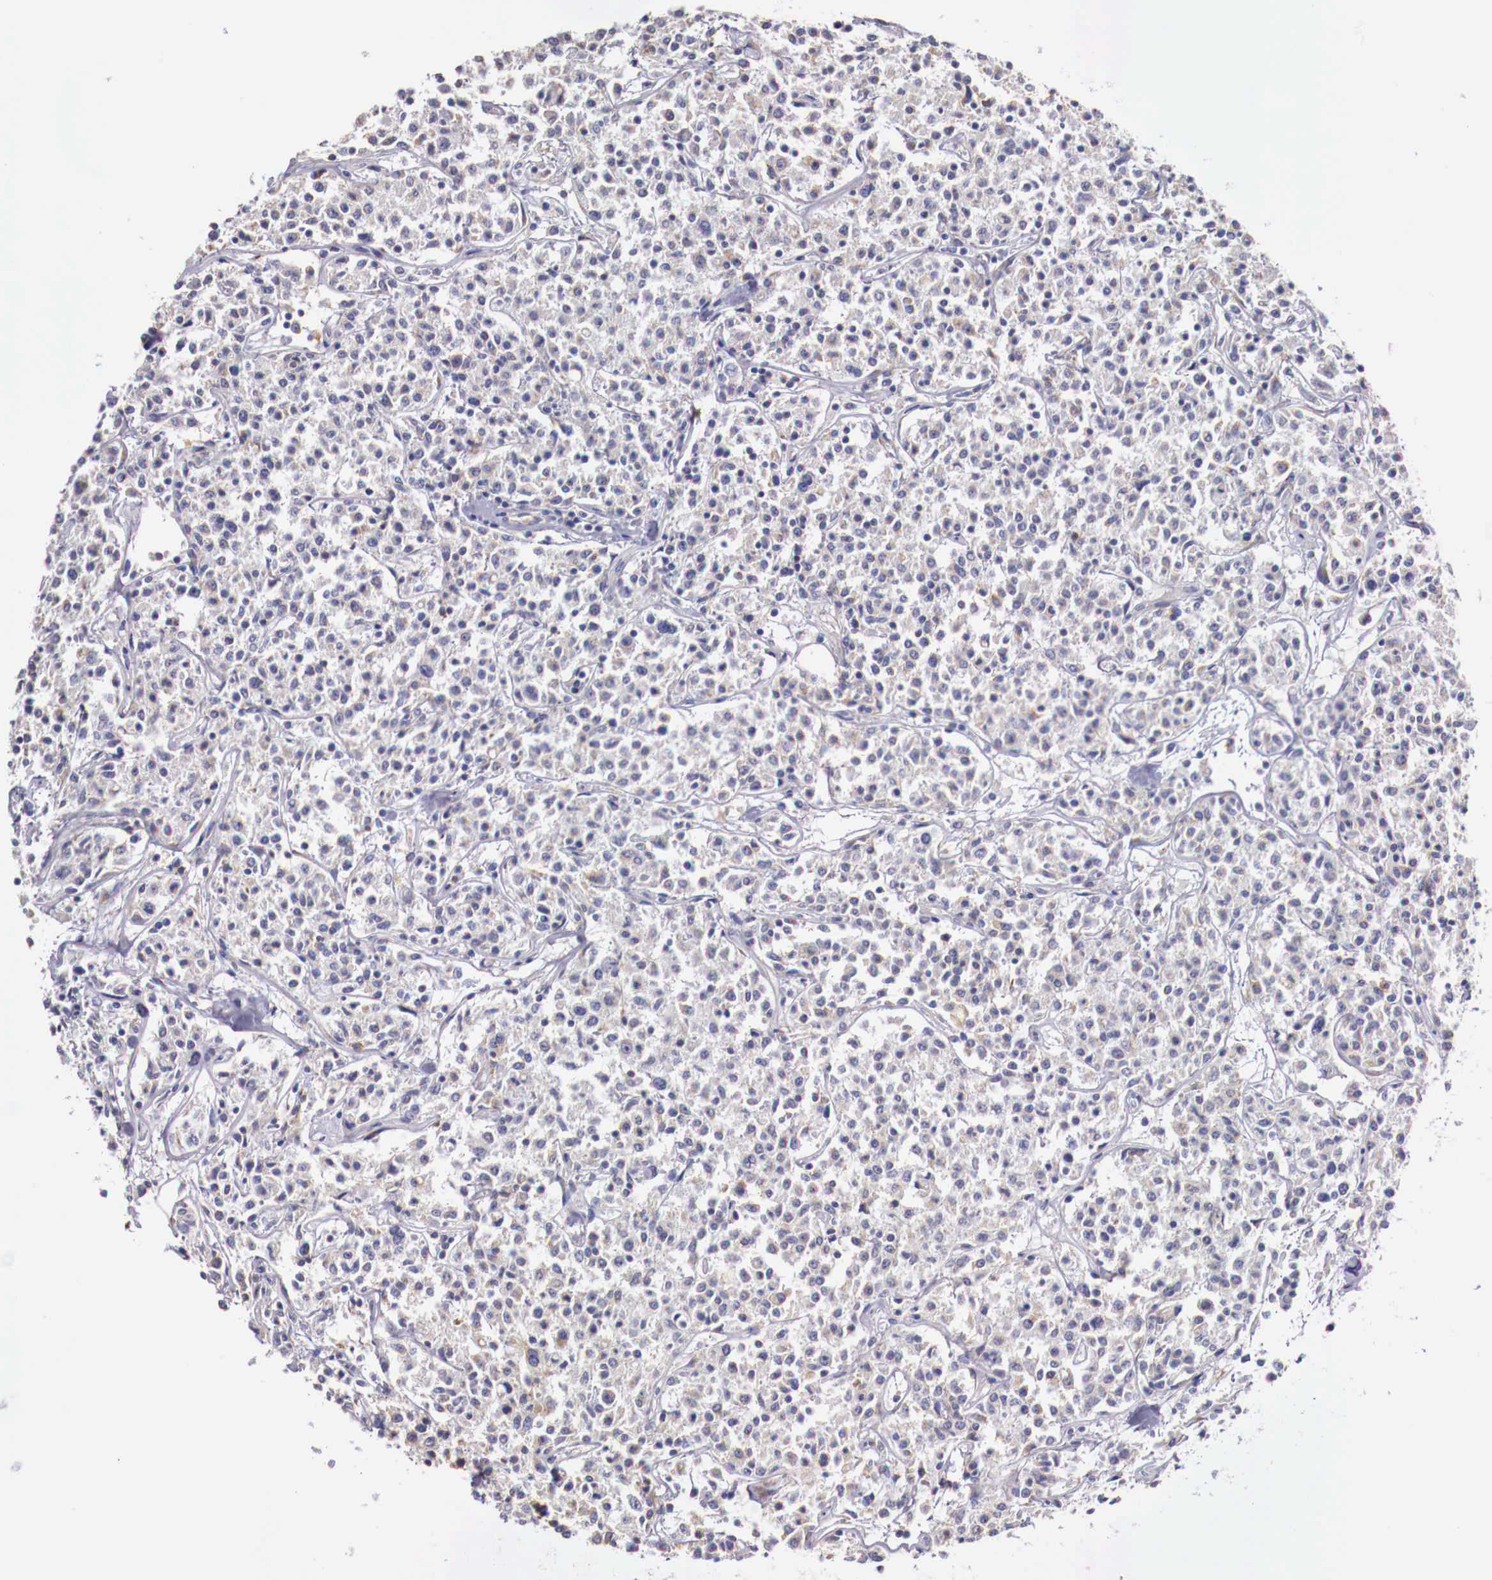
{"staining": {"intensity": "weak", "quantity": "25%-75%", "location": "cytoplasmic/membranous"}, "tissue": "lymphoma", "cell_type": "Tumor cells", "image_type": "cancer", "snomed": [{"axis": "morphology", "description": "Malignant lymphoma, non-Hodgkin's type, Low grade"}, {"axis": "topography", "description": "Small intestine"}], "caption": "Immunohistochemical staining of human lymphoma demonstrates low levels of weak cytoplasmic/membranous positivity in approximately 25%-75% of tumor cells. (DAB (3,3'-diaminobenzidine) IHC with brightfield microscopy, high magnification).", "gene": "PITPNA", "patient": {"sex": "female", "age": 59}}